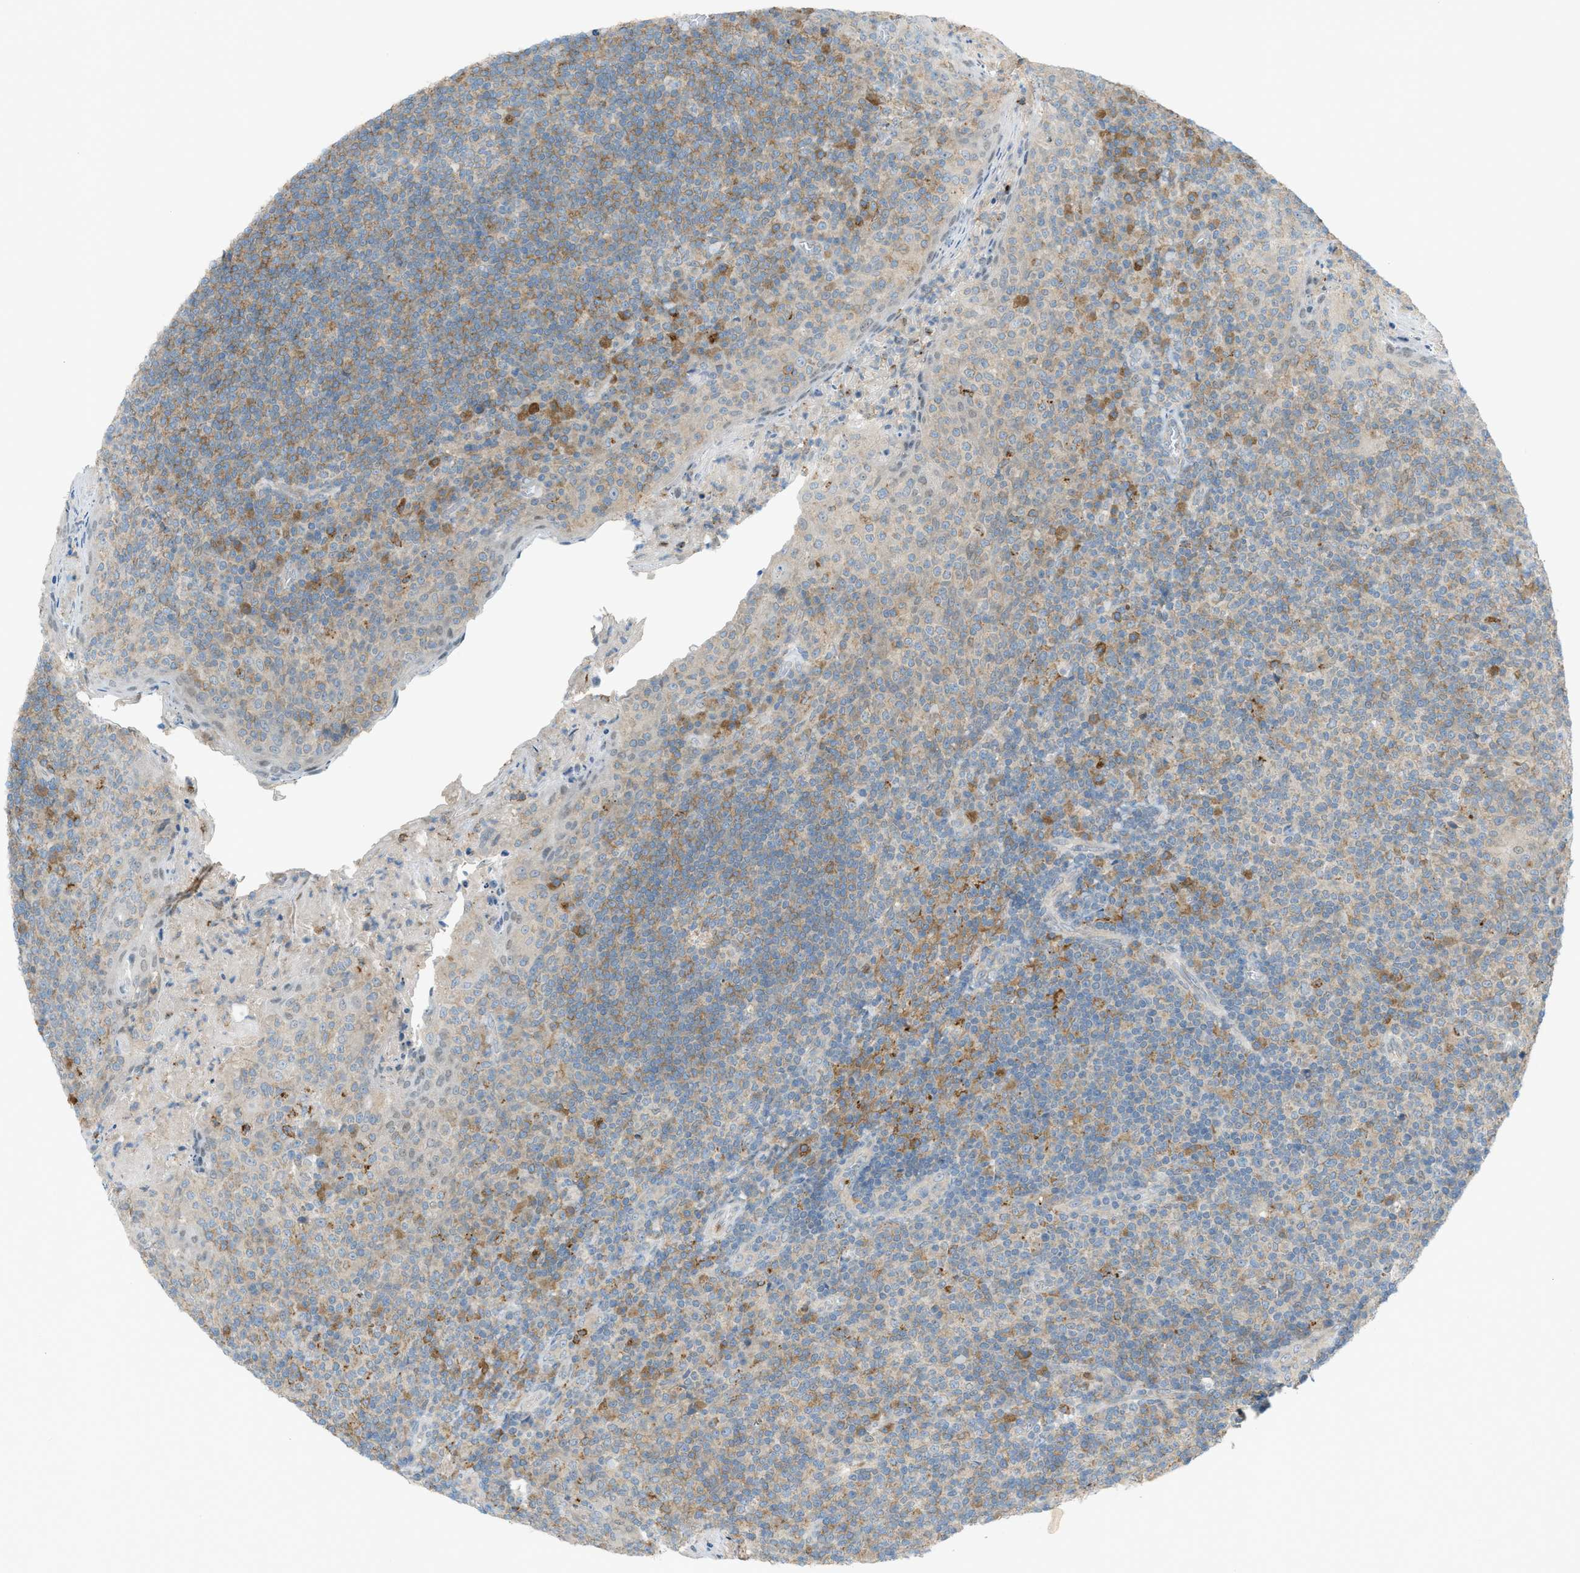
{"staining": {"intensity": "moderate", "quantity": "<25%", "location": "cytoplasmic/membranous"}, "tissue": "tonsil", "cell_type": "Germinal center cells", "image_type": "normal", "snomed": [{"axis": "morphology", "description": "Normal tissue, NOS"}, {"axis": "topography", "description": "Tonsil"}], "caption": "Tonsil was stained to show a protein in brown. There is low levels of moderate cytoplasmic/membranous staining in about <25% of germinal center cells. (Brightfield microscopy of DAB IHC at high magnification).", "gene": "DYRK1A", "patient": {"sex": "male", "age": 17}}